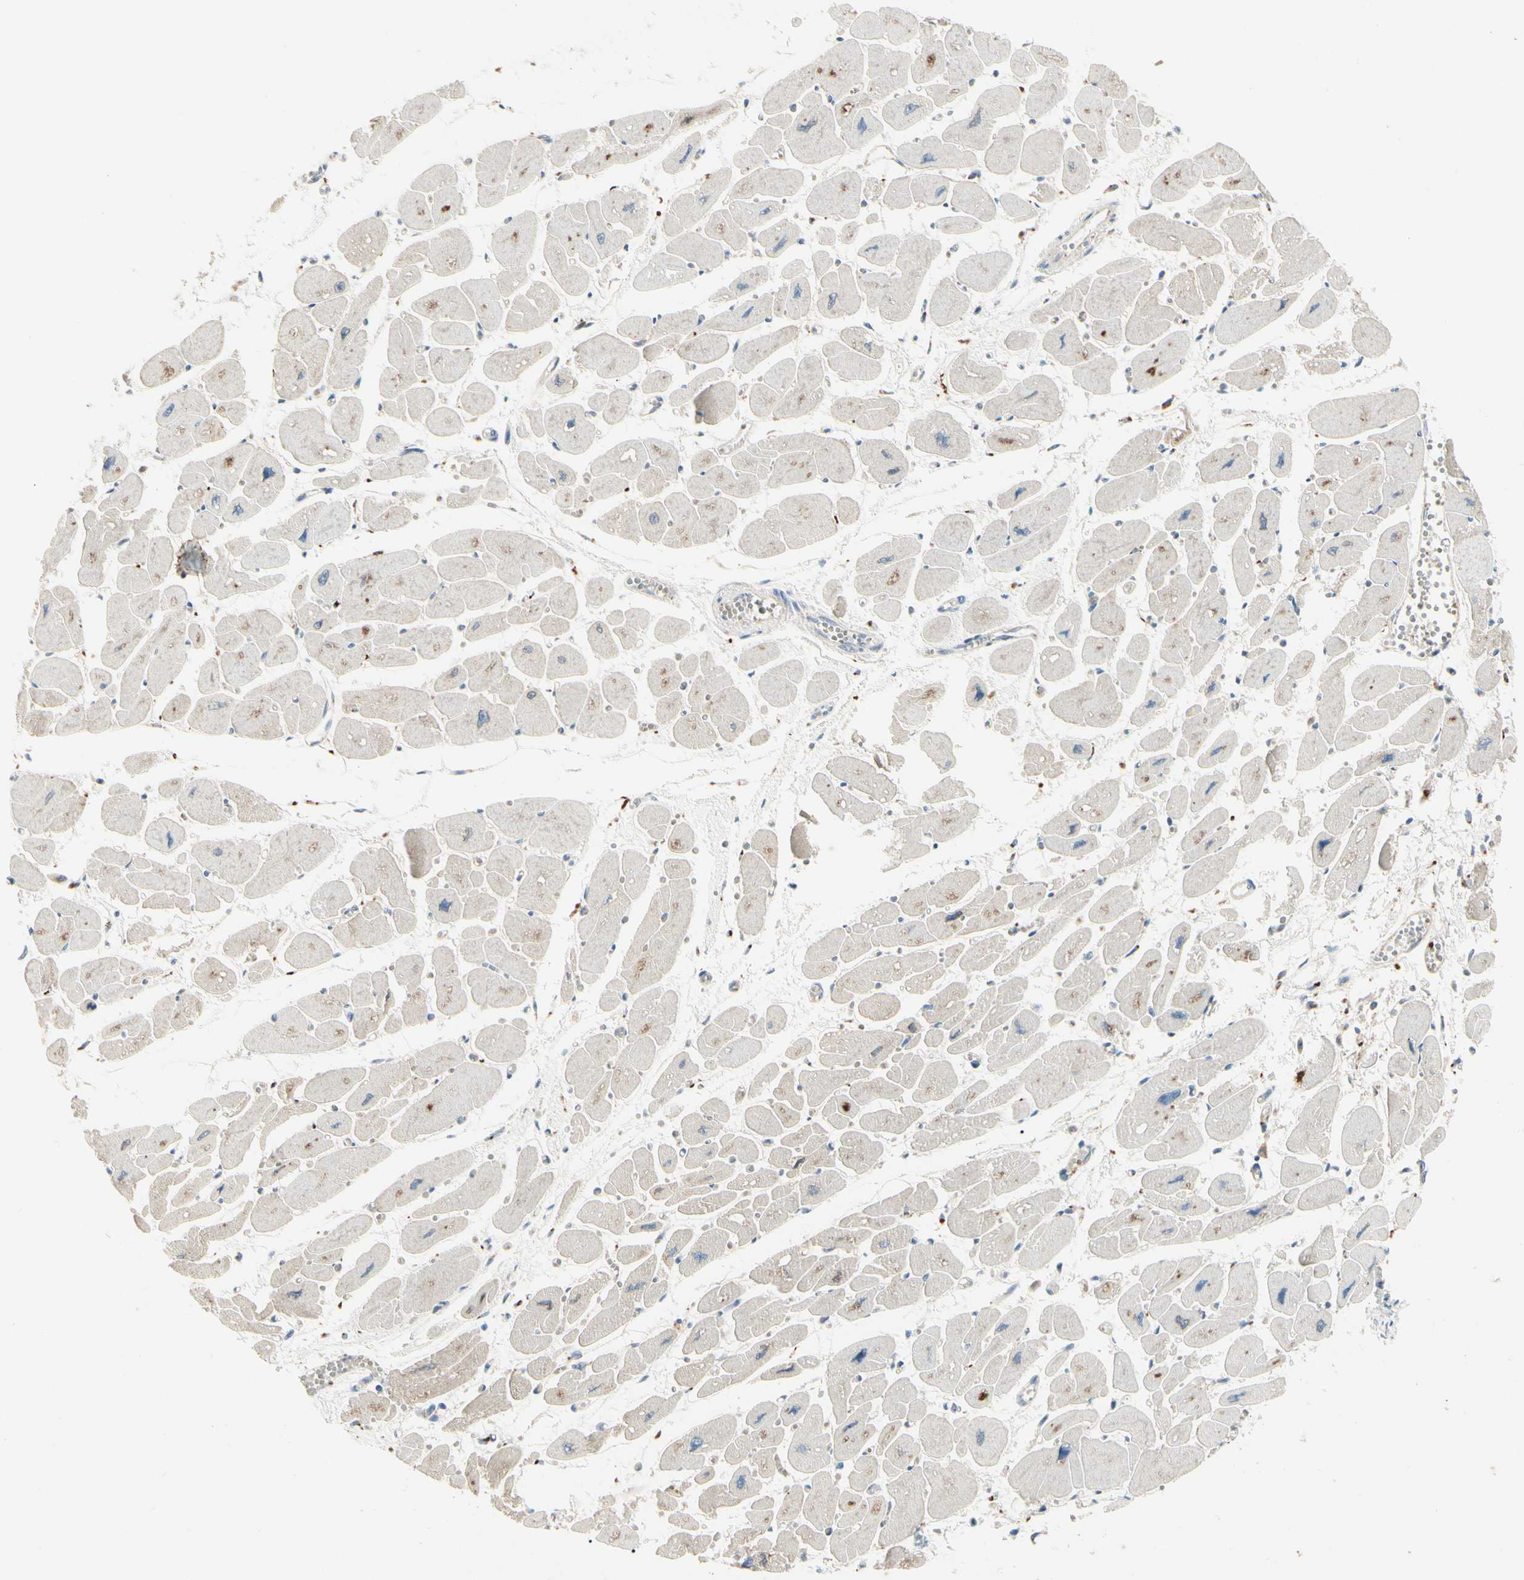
{"staining": {"intensity": "moderate", "quantity": "25%-75%", "location": "cytoplasmic/membranous"}, "tissue": "heart muscle", "cell_type": "Cardiomyocytes", "image_type": "normal", "snomed": [{"axis": "morphology", "description": "Normal tissue, NOS"}, {"axis": "topography", "description": "Heart"}], "caption": "Benign heart muscle was stained to show a protein in brown. There is medium levels of moderate cytoplasmic/membranous expression in about 25%-75% of cardiomyocytes.", "gene": "ABCA3", "patient": {"sex": "female", "age": 54}}